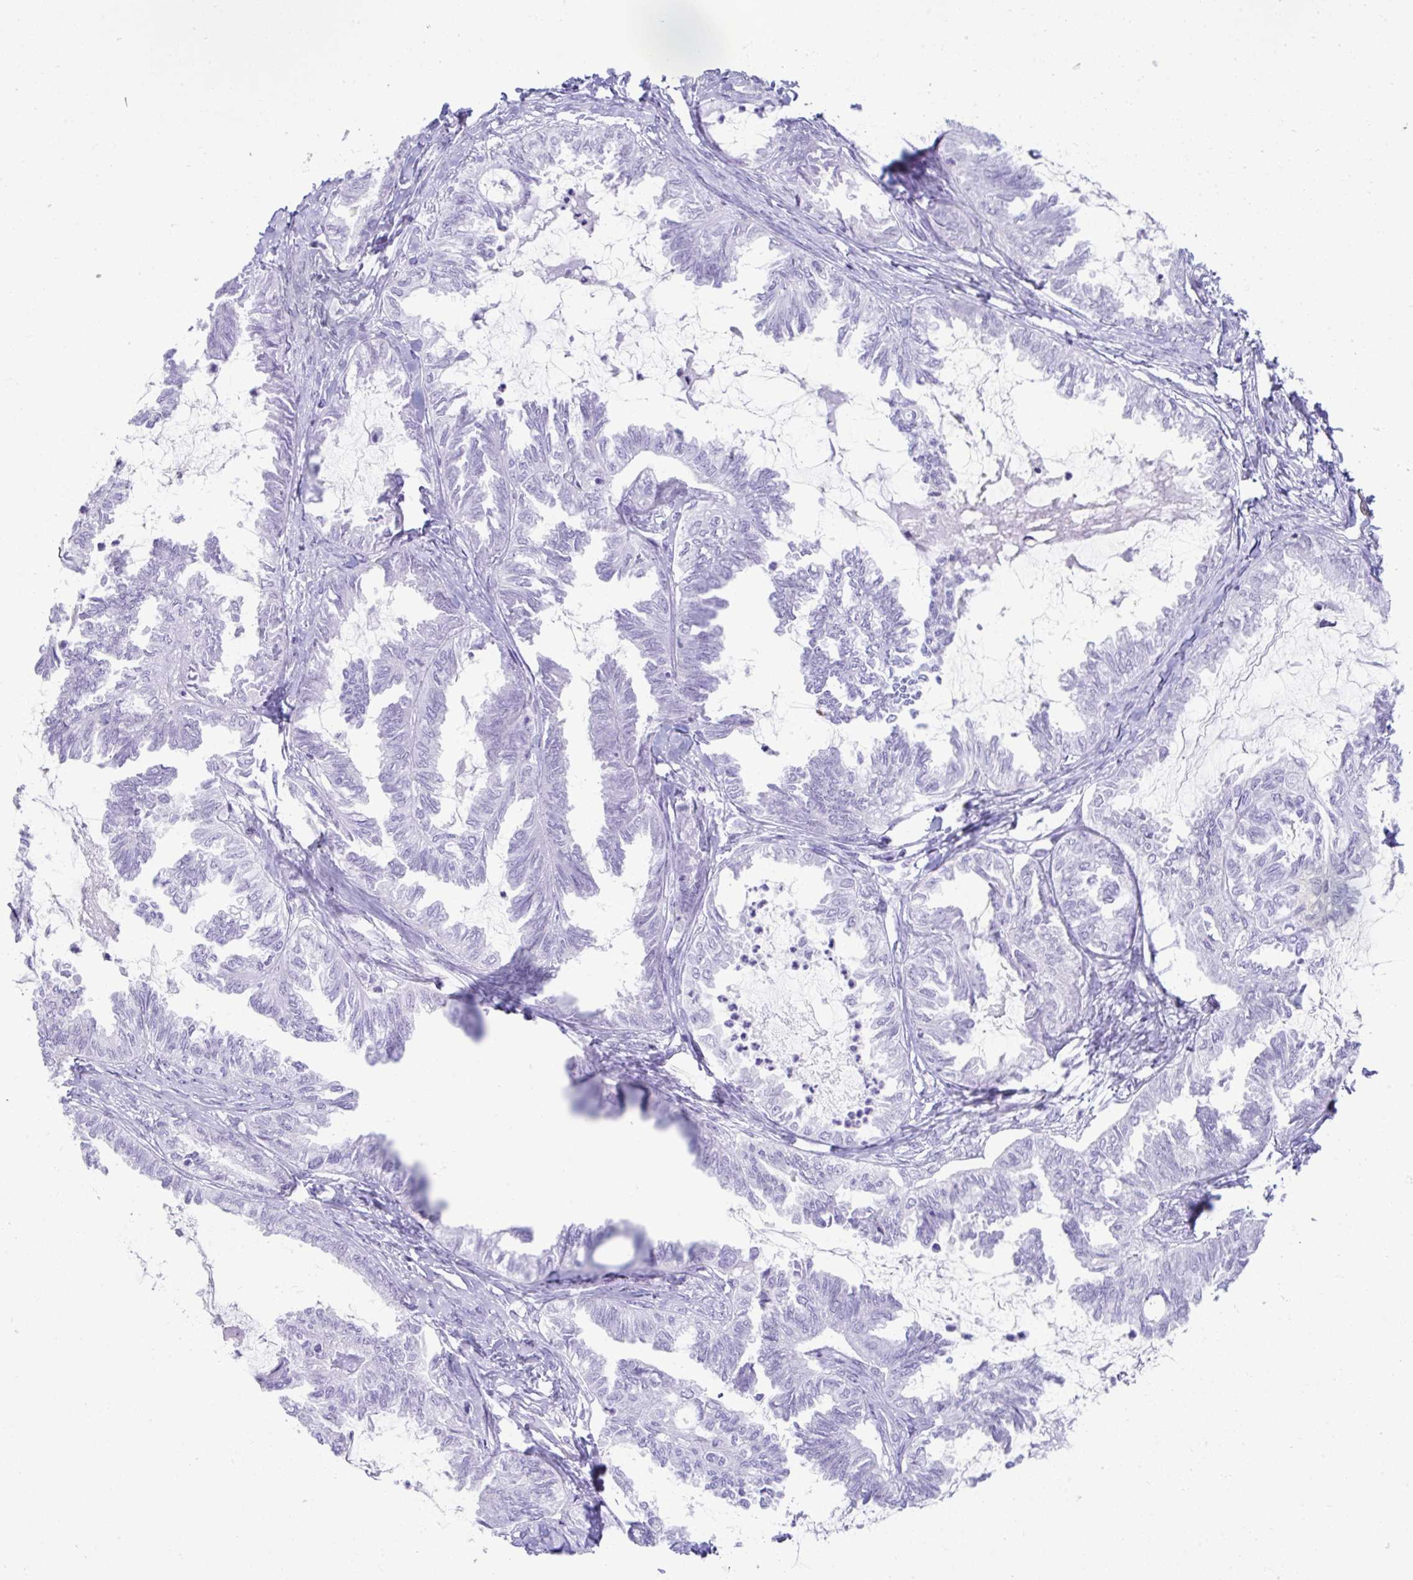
{"staining": {"intensity": "negative", "quantity": "none", "location": "none"}, "tissue": "ovarian cancer", "cell_type": "Tumor cells", "image_type": "cancer", "snomed": [{"axis": "morphology", "description": "Carcinoma, endometroid"}, {"axis": "topography", "description": "Ovary"}], "caption": "DAB immunohistochemical staining of human ovarian cancer shows no significant positivity in tumor cells.", "gene": "PSCA", "patient": {"sex": "female", "age": 70}}